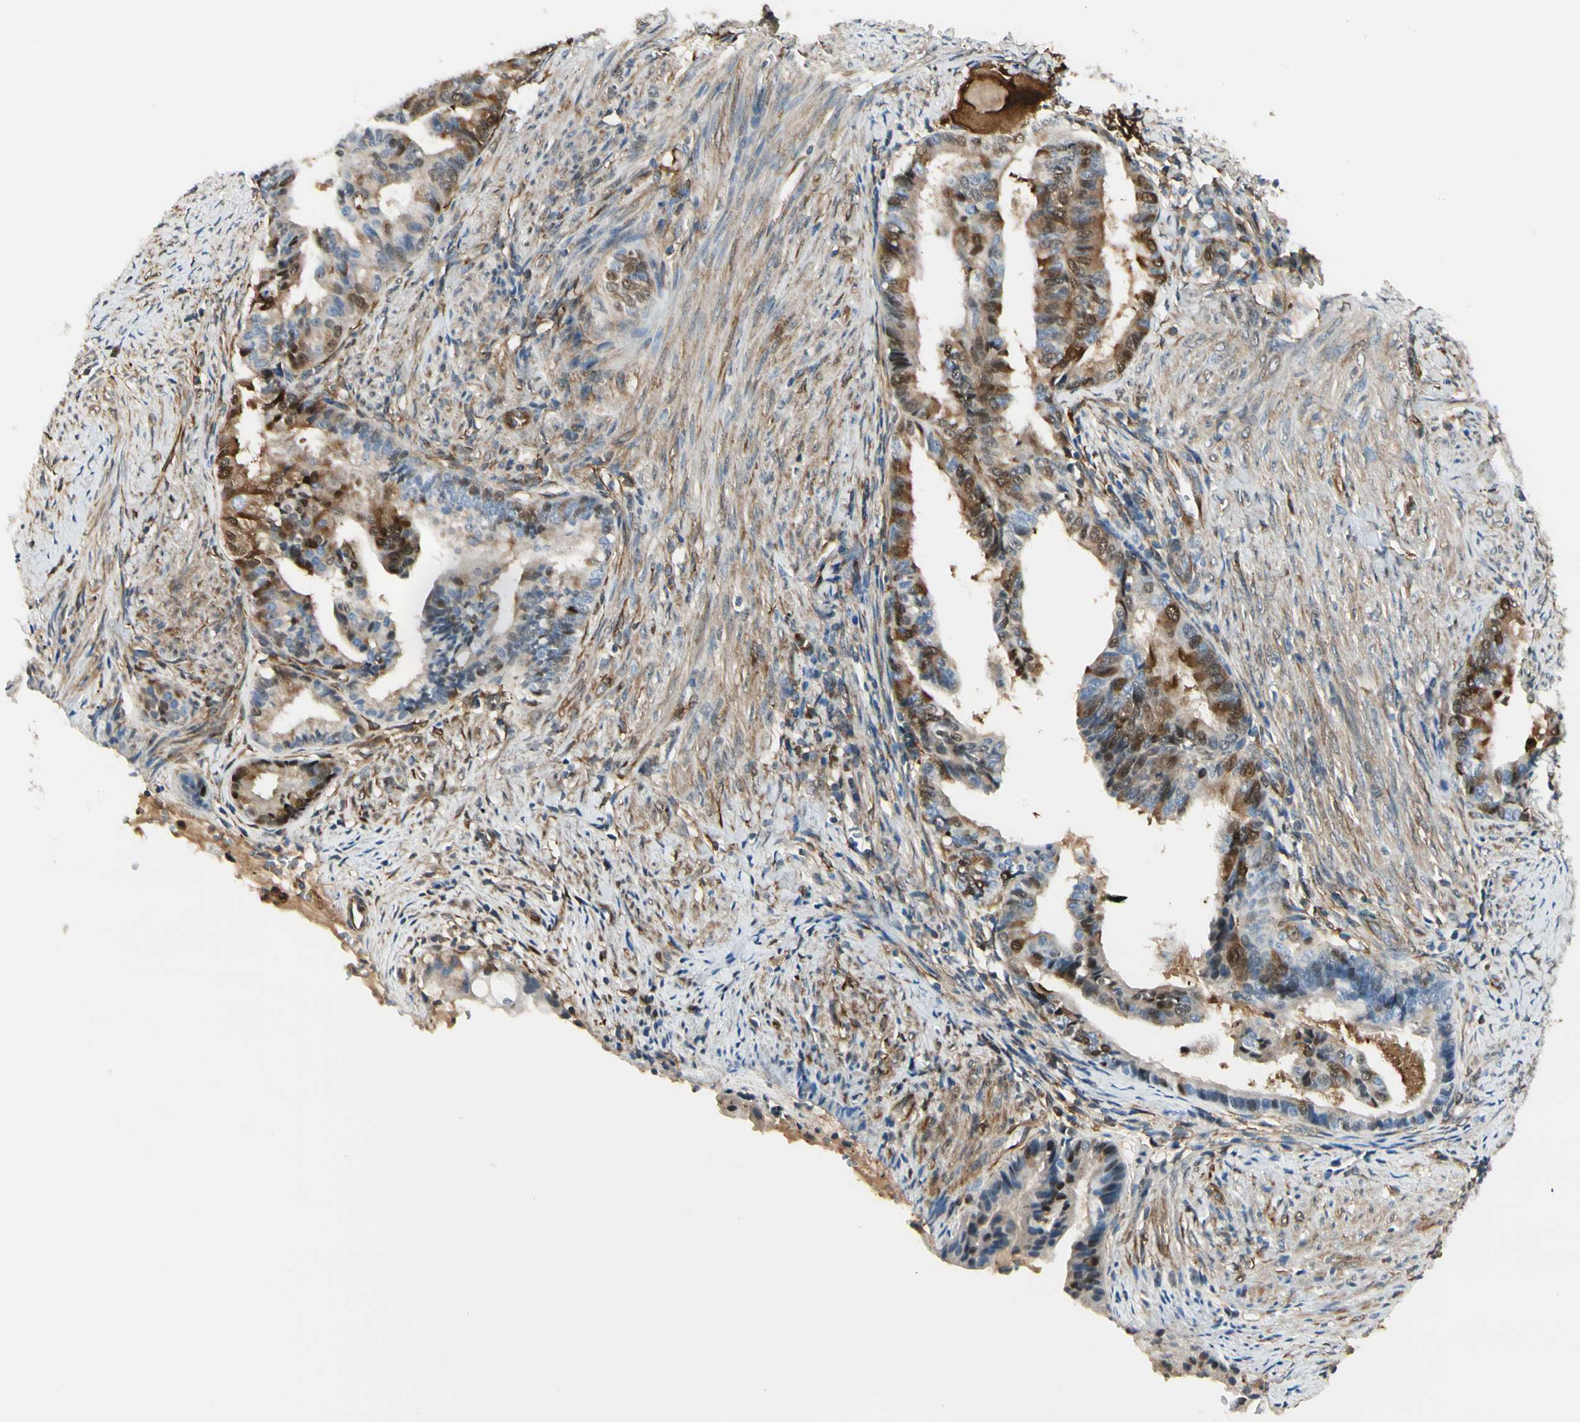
{"staining": {"intensity": "strong", "quantity": "25%-75%", "location": "nuclear"}, "tissue": "endometrial cancer", "cell_type": "Tumor cells", "image_type": "cancer", "snomed": [{"axis": "morphology", "description": "Adenocarcinoma, NOS"}, {"axis": "topography", "description": "Endometrium"}], "caption": "Strong nuclear staining for a protein is appreciated in about 25%-75% of tumor cells of adenocarcinoma (endometrial) using immunohistochemistry (IHC).", "gene": "FTH1", "patient": {"sex": "female", "age": 86}}